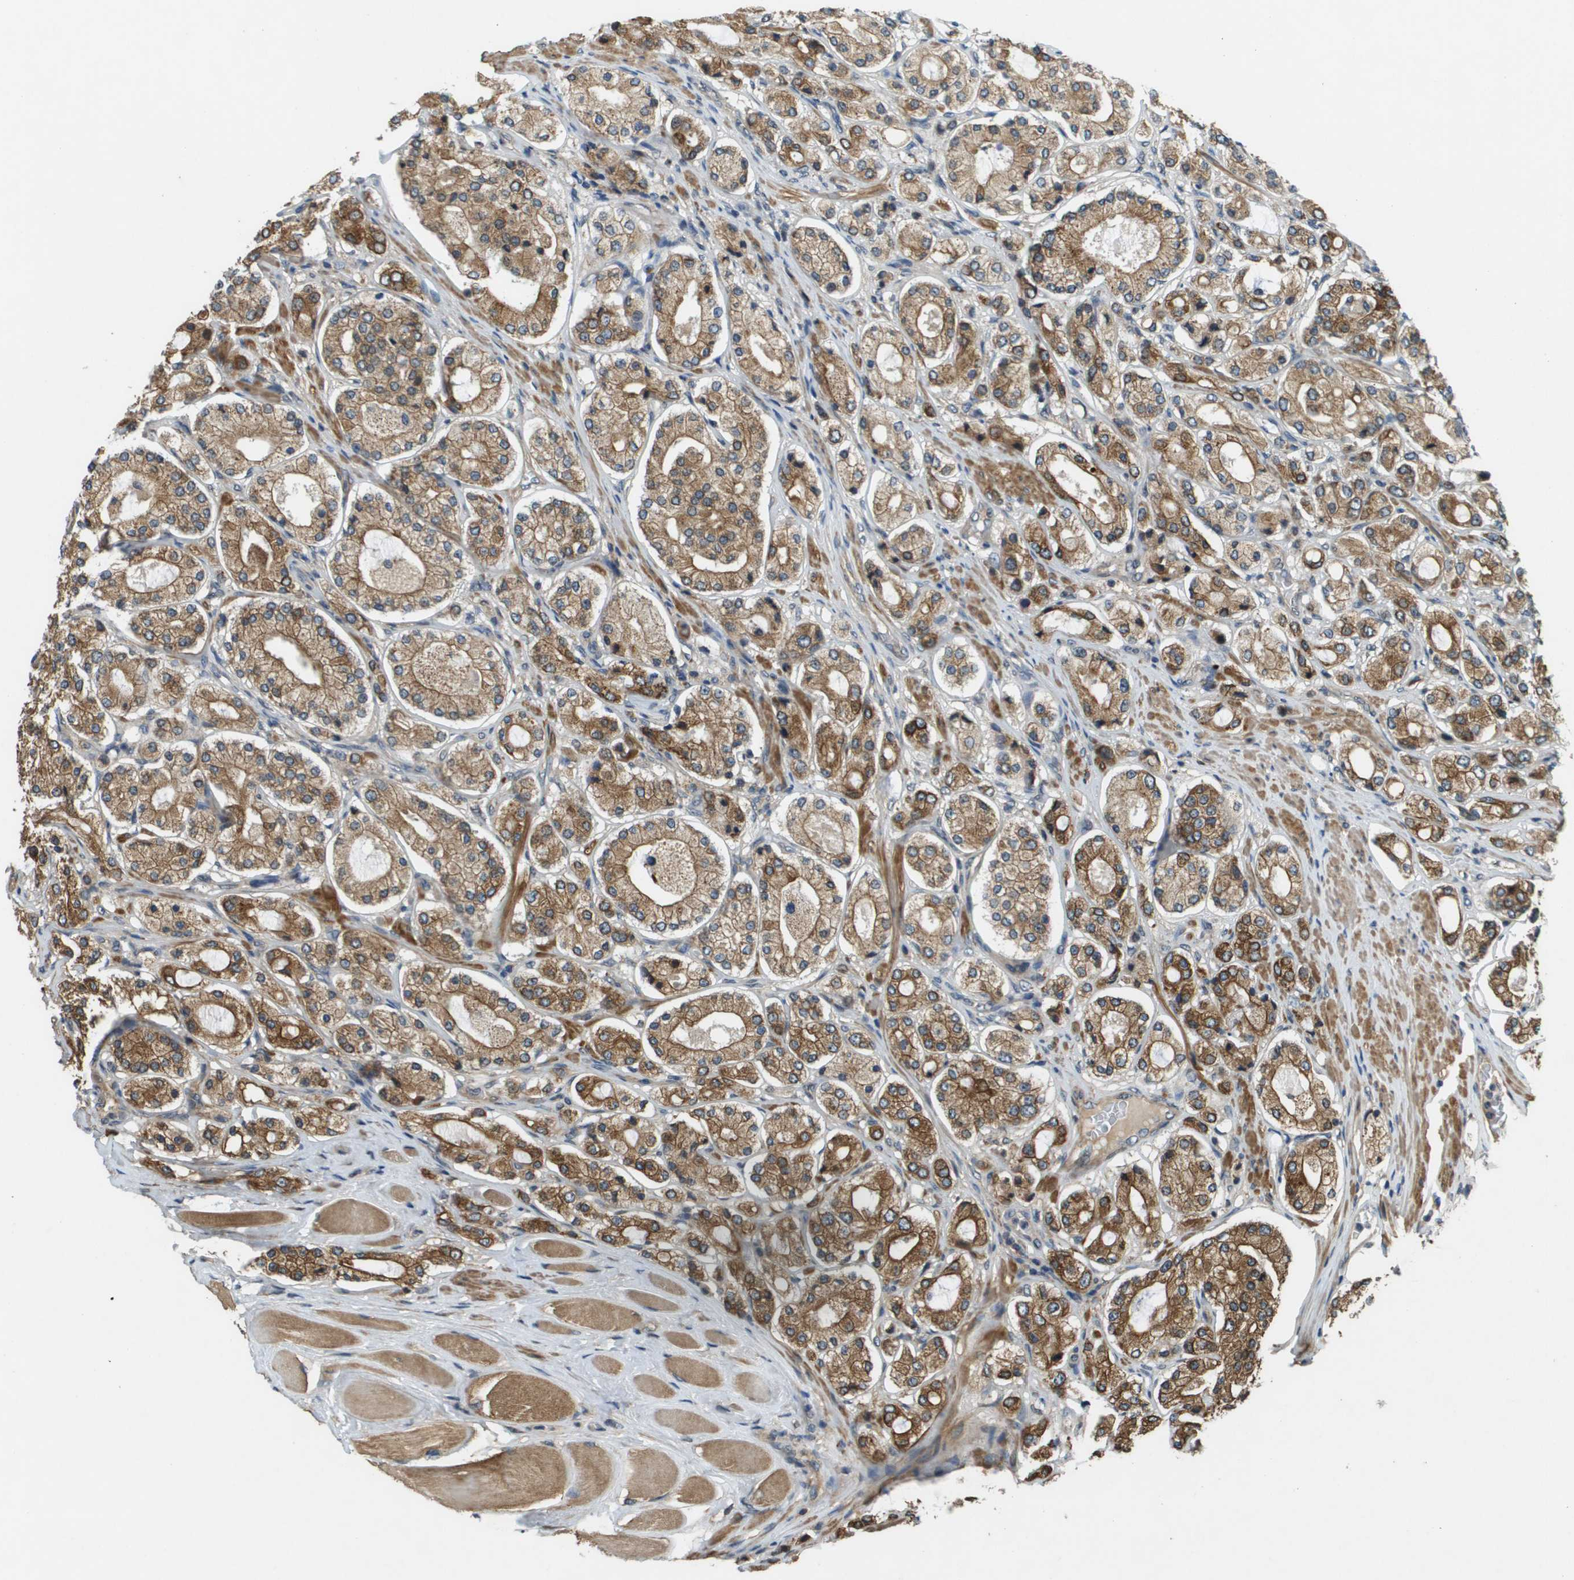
{"staining": {"intensity": "moderate", "quantity": ">75%", "location": "cytoplasmic/membranous"}, "tissue": "prostate cancer", "cell_type": "Tumor cells", "image_type": "cancer", "snomed": [{"axis": "morphology", "description": "Adenocarcinoma, High grade"}, {"axis": "topography", "description": "Prostate"}], "caption": "This micrograph reveals immunohistochemistry (IHC) staining of human adenocarcinoma (high-grade) (prostate), with medium moderate cytoplasmic/membranous positivity in approximately >75% of tumor cells.", "gene": "CDKN2C", "patient": {"sex": "male", "age": 65}}